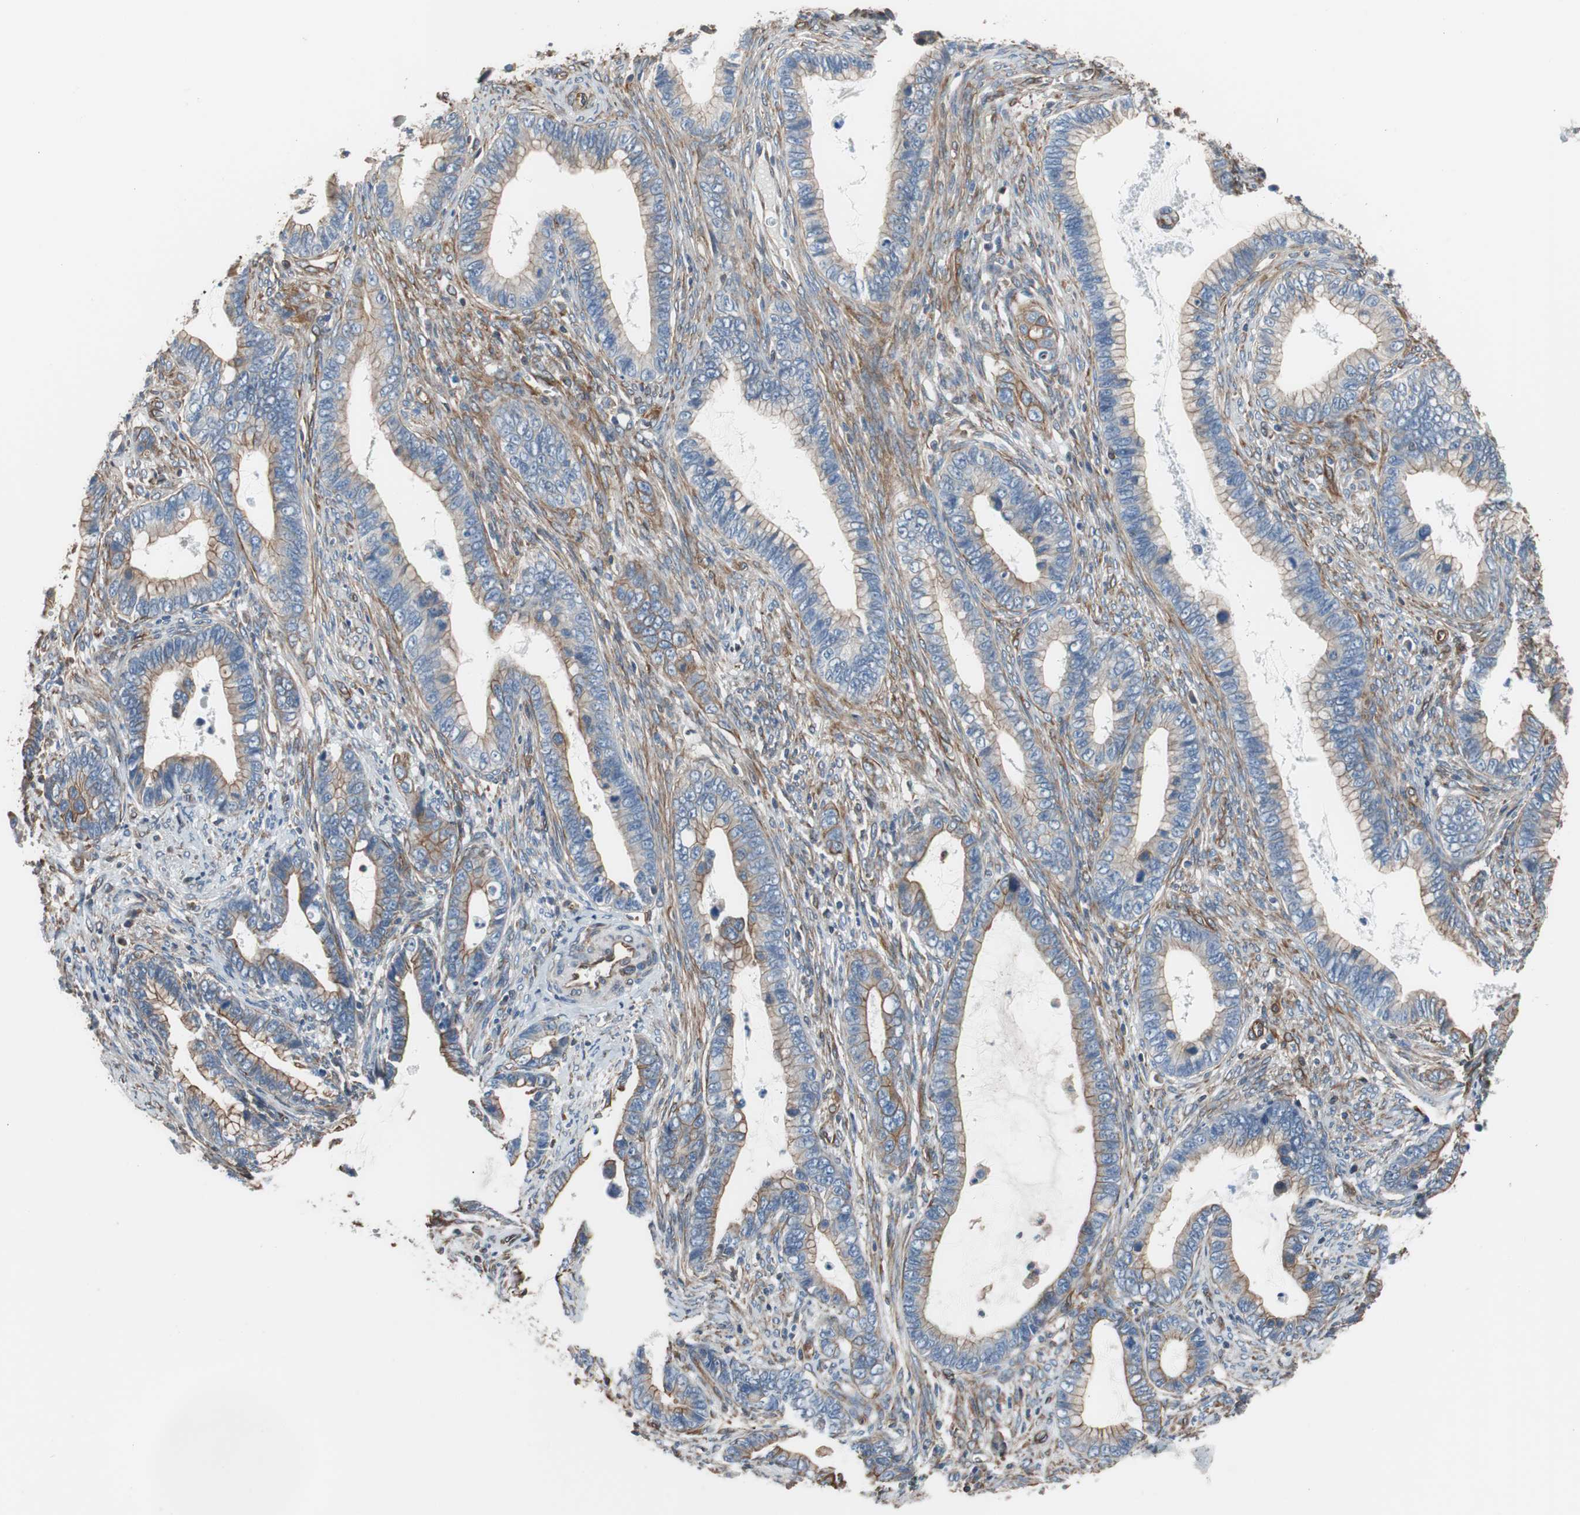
{"staining": {"intensity": "weak", "quantity": "25%-75%", "location": "cytoplasmic/membranous"}, "tissue": "cervical cancer", "cell_type": "Tumor cells", "image_type": "cancer", "snomed": [{"axis": "morphology", "description": "Adenocarcinoma, NOS"}, {"axis": "topography", "description": "Cervix"}], "caption": "This is a micrograph of immunohistochemistry (IHC) staining of cervical cancer, which shows weak expression in the cytoplasmic/membranous of tumor cells.", "gene": "KIF3B", "patient": {"sex": "female", "age": 44}}